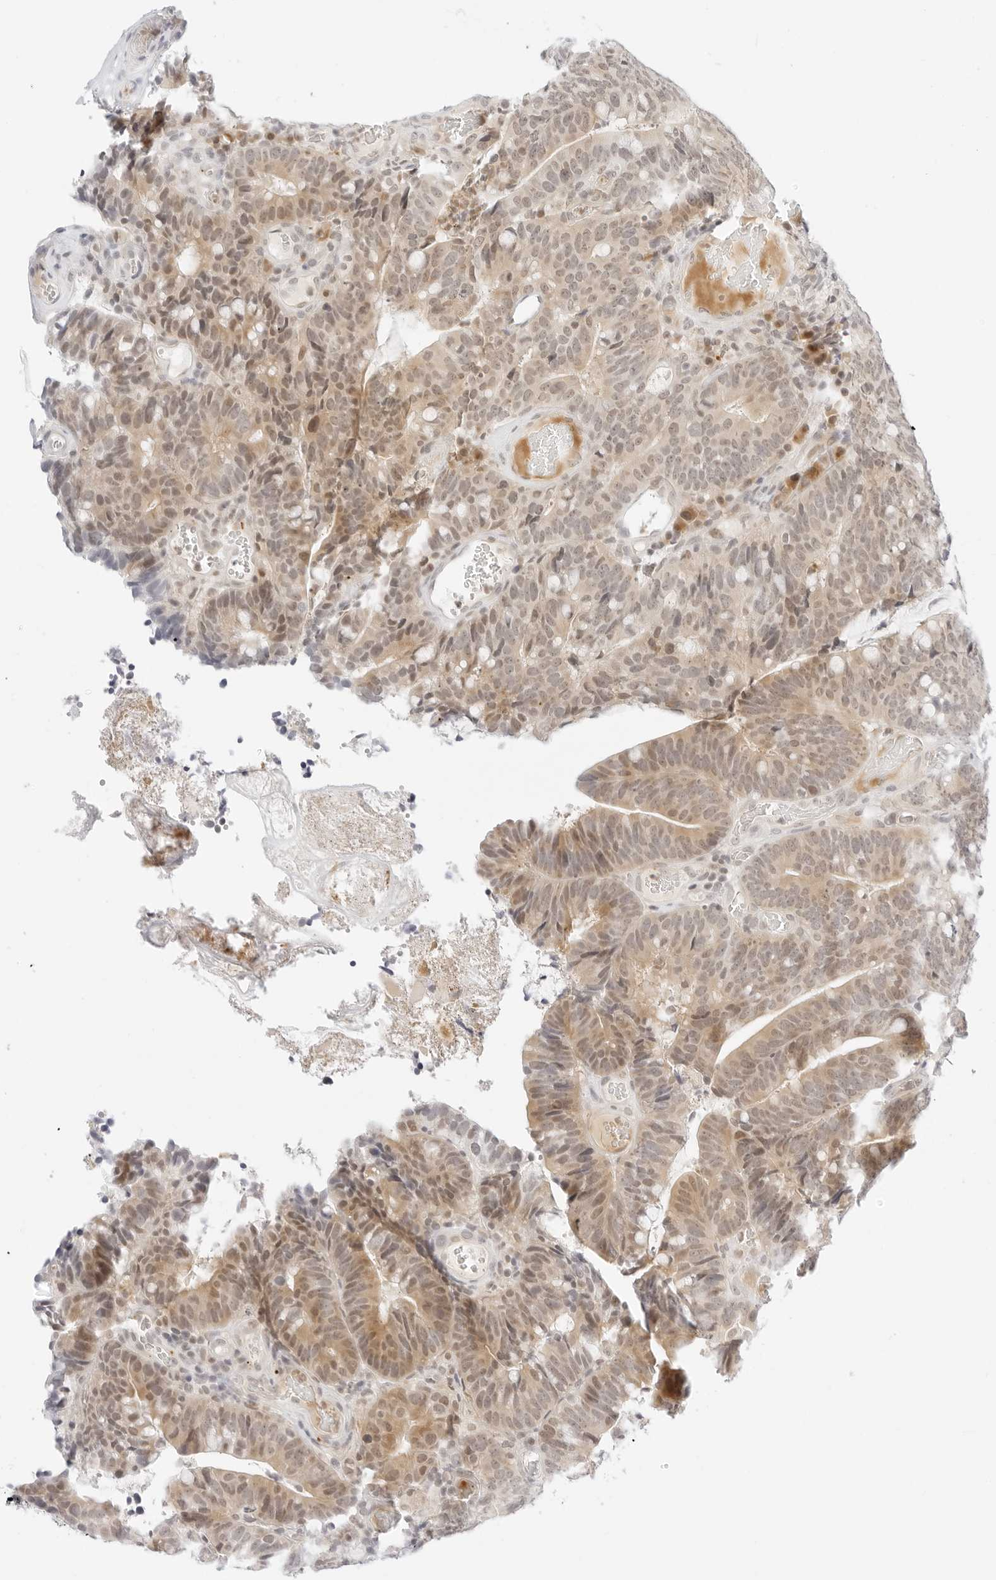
{"staining": {"intensity": "weak", "quantity": ">75%", "location": "cytoplasmic/membranous,nuclear"}, "tissue": "colorectal cancer", "cell_type": "Tumor cells", "image_type": "cancer", "snomed": [{"axis": "morphology", "description": "Adenocarcinoma, NOS"}, {"axis": "topography", "description": "Colon"}], "caption": "High-magnification brightfield microscopy of colorectal cancer (adenocarcinoma) stained with DAB (brown) and counterstained with hematoxylin (blue). tumor cells exhibit weak cytoplasmic/membranous and nuclear expression is present in approximately>75% of cells. The staining was performed using DAB (3,3'-diaminobenzidine) to visualize the protein expression in brown, while the nuclei were stained in blue with hematoxylin (Magnification: 20x).", "gene": "POLR3C", "patient": {"sex": "female", "age": 66}}